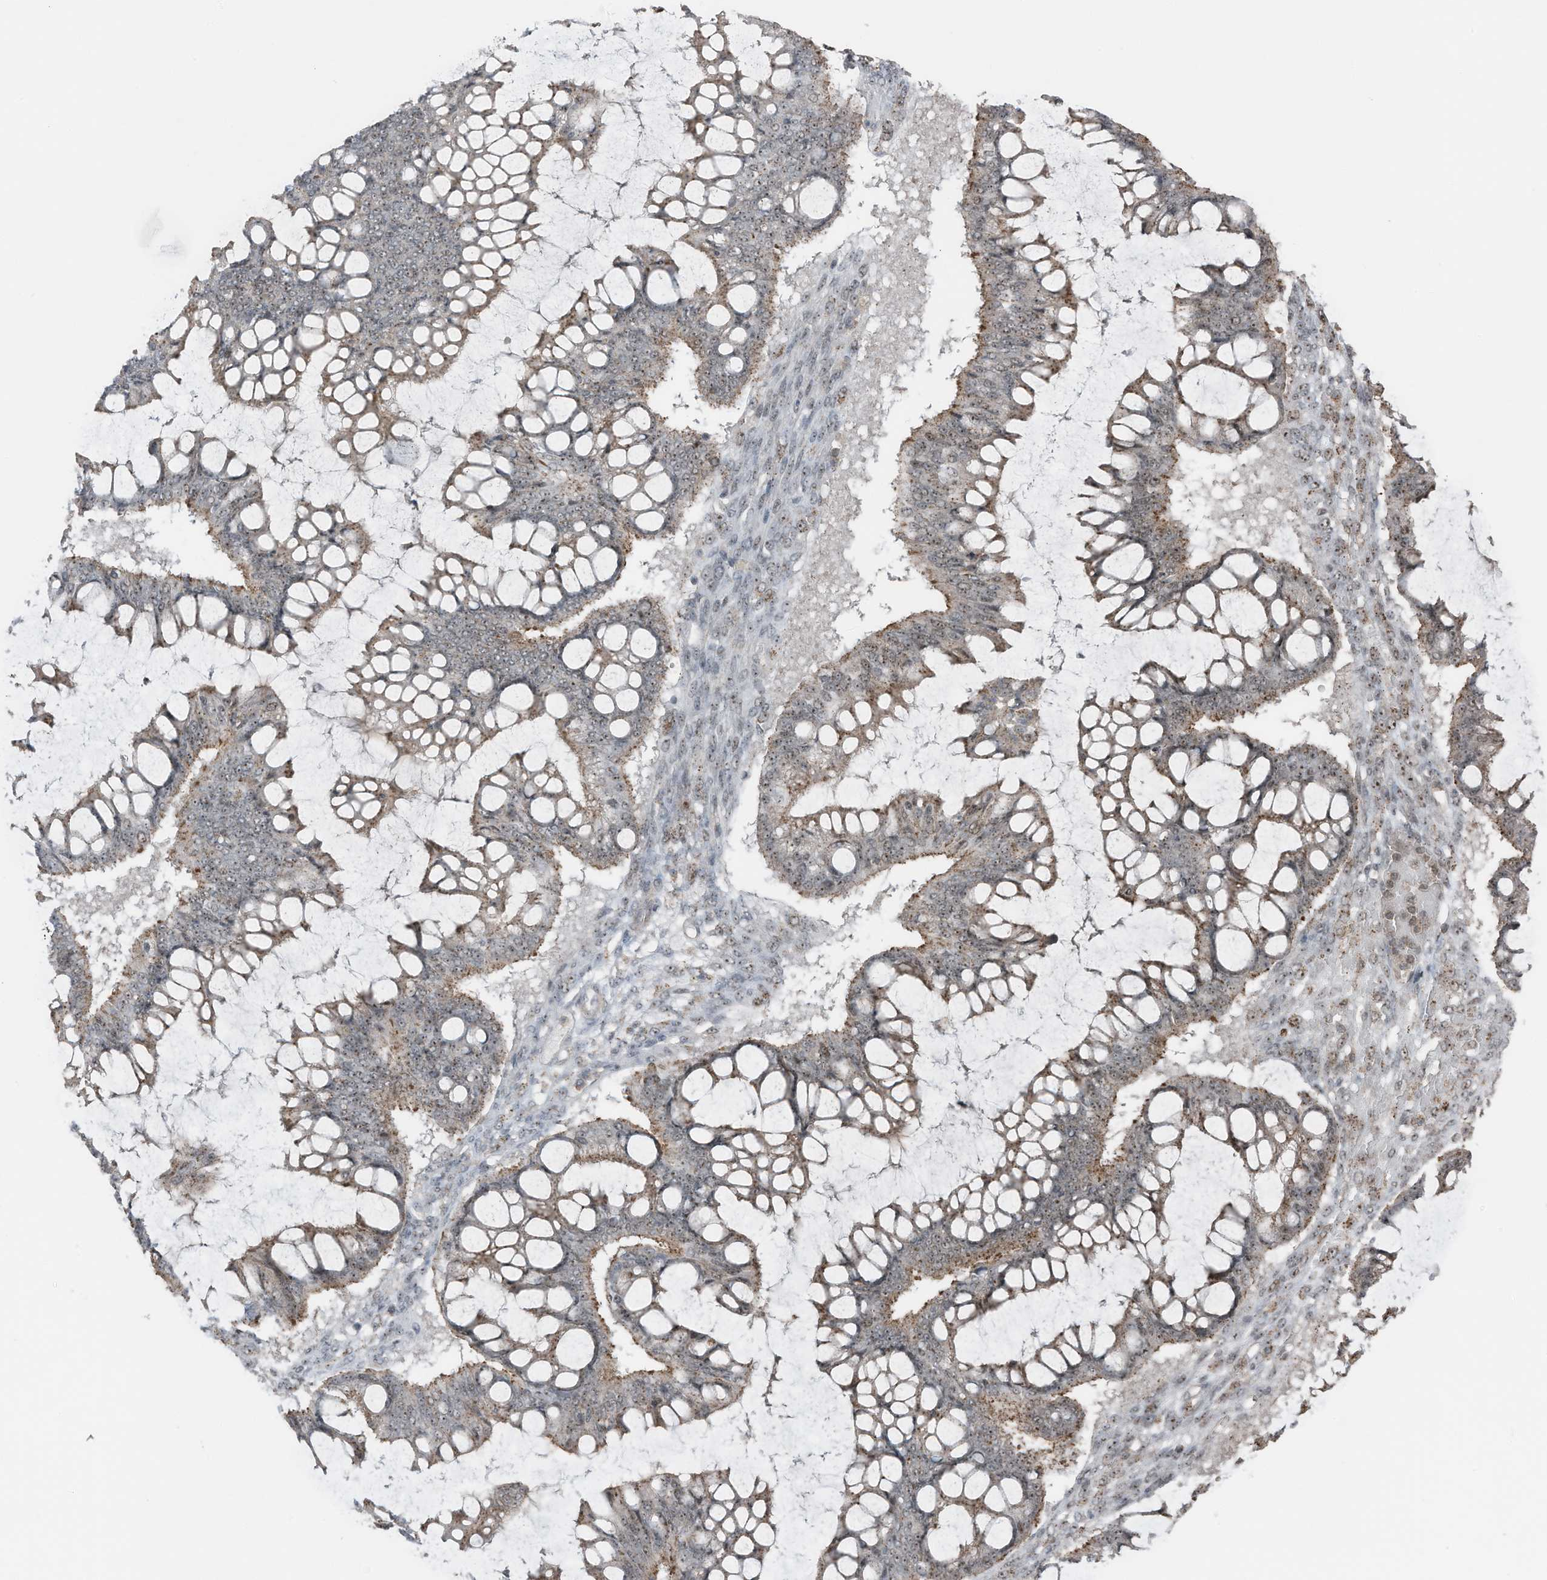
{"staining": {"intensity": "moderate", "quantity": ">75%", "location": "cytoplasmic/membranous,nuclear"}, "tissue": "ovarian cancer", "cell_type": "Tumor cells", "image_type": "cancer", "snomed": [{"axis": "morphology", "description": "Cystadenocarcinoma, mucinous, NOS"}, {"axis": "topography", "description": "Ovary"}], "caption": "IHC (DAB) staining of human mucinous cystadenocarcinoma (ovarian) demonstrates moderate cytoplasmic/membranous and nuclear protein expression in approximately >75% of tumor cells.", "gene": "UTP3", "patient": {"sex": "female", "age": 73}}